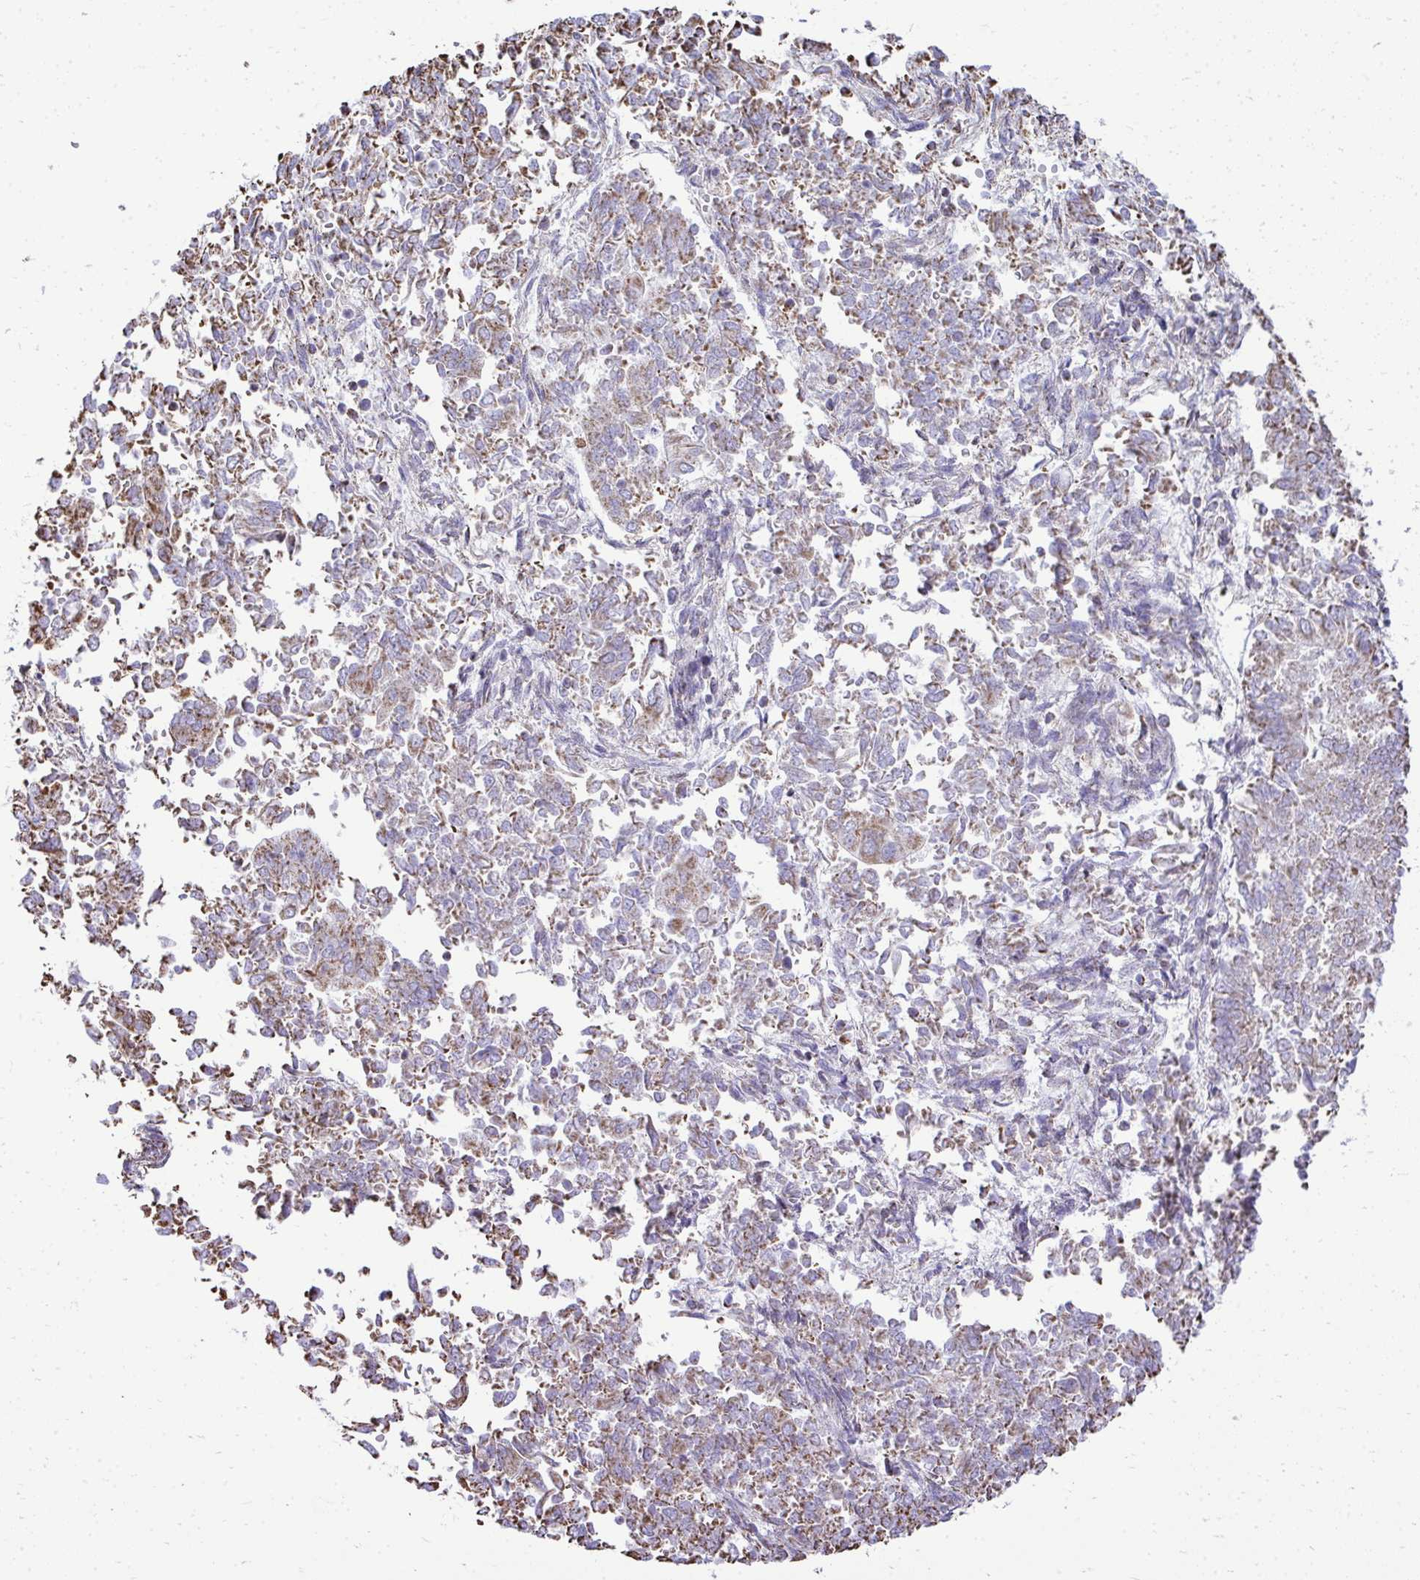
{"staining": {"intensity": "weak", "quantity": ">75%", "location": "cytoplasmic/membranous"}, "tissue": "endometrial cancer", "cell_type": "Tumor cells", "image_type": "cancer", "snomed": [{"axis": "morphology", "description": "Adenocarcinoma, NOS"}, {"axis": "topography", "description": "Endometrium"}], "caption": "Immunohistochemistry (IHC) of human endometrial adenocarcinoma reveals low levels of weak cytoplasmic/membranous staining in about >75% of tumor cells. The staining is performed using DAB (3,3'-diaminobenzidine) brown chromogen to label protein expression. The nuclei are counter-stained blue using hematoxylin.", "gene": "MPZL2", "patient": {"sex": "female", "age": 65}}